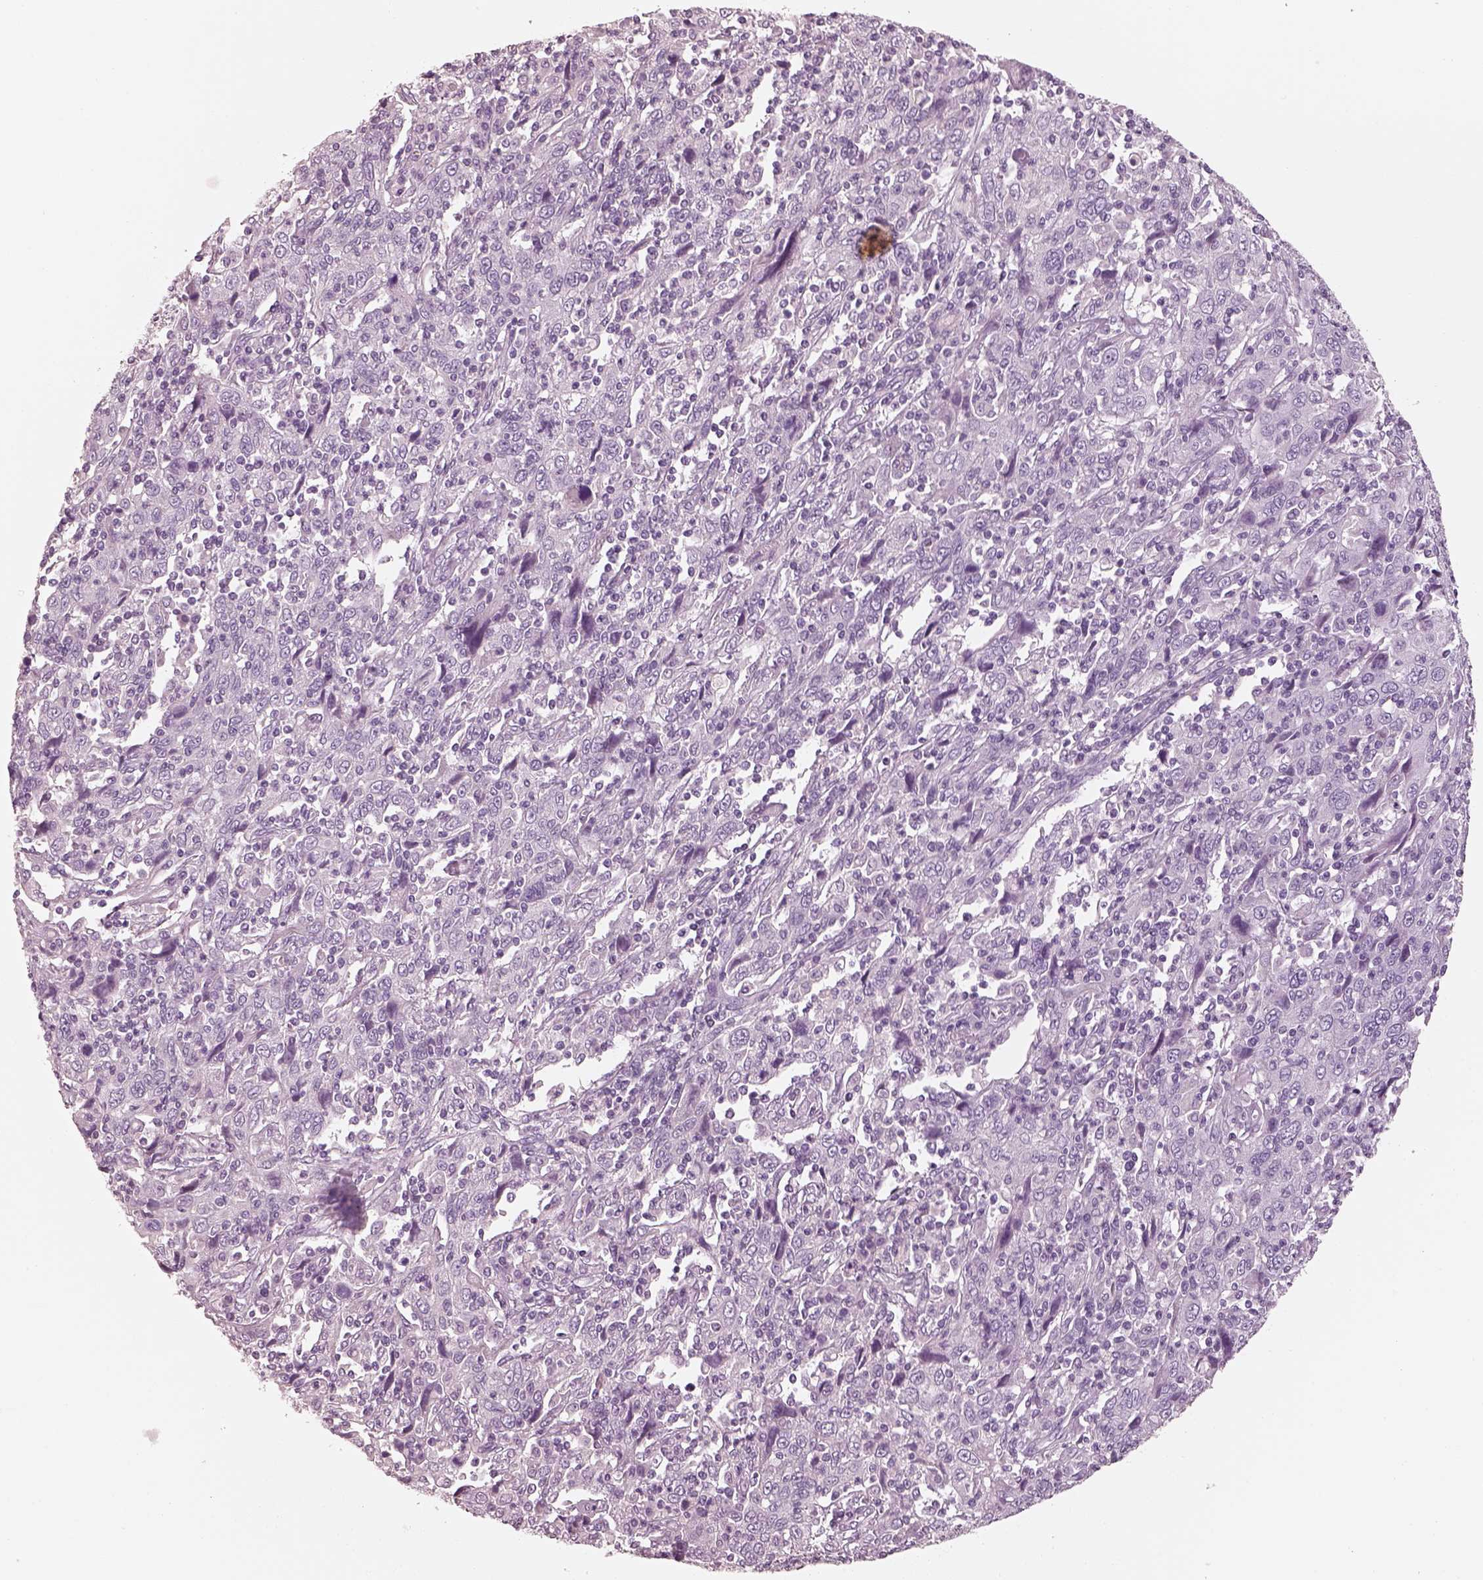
{"staining": {"intensity": "negative", "quantity": "none", "location": "none"}, "tissue": "cervical cancer", "cell_type": "Tumor cells", "image_type": "cancer", "snomed": [{"axis": "morphology", "description": "Squamous cell carcinoma, NOS"}, {"axis": "topography", "description": "Cervix"}], "caption": "Tumor cells show no significant positivity in squamous cell carcinoma (cervical).", "gene": "R3HDML", "patient": {"sex": "female", "age": 46}}